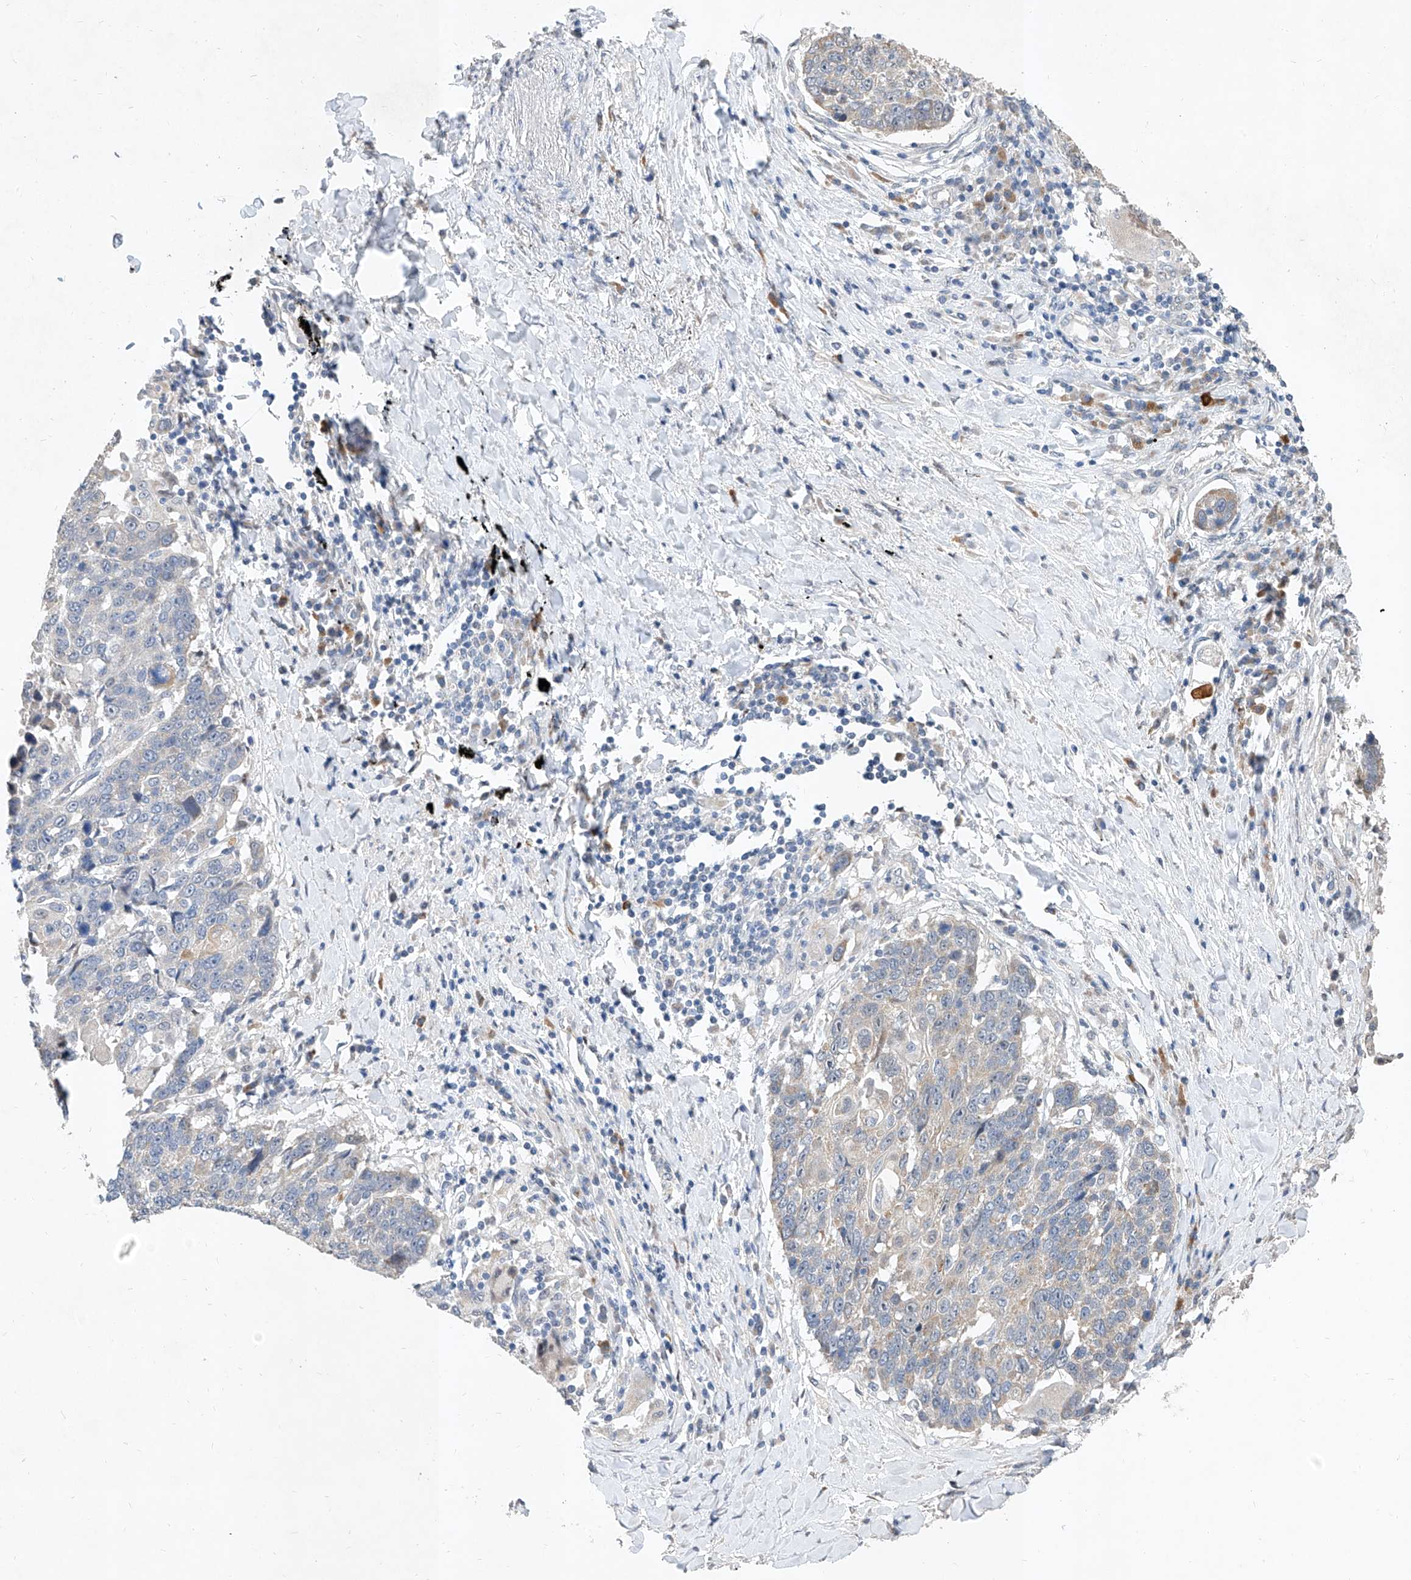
{"staining": {"intensity": "negative", "quantity": "none", "location": "none"}, "tissue": "lung cancer", "cell_type": "Tumor cells", "image_type": "cancer", "snomed": [{"axis": "morphology", "description": "Squamous cell carcinoma, NOS"}, {"axis": "topography", "description": "Lung"}], "caption": "High power microscopy micrograph of an immunohistochemistry (IHC) histopathology image of lung cancer, revealing no significant positivity in tumor cells. (Stains: DAB immunohistochemistry (IHC) with hematoxylin counter stain, Microscopy: brightfield microscopy at high magnification).", "gene": "MFSD4B", "patient": {"sex": "male", "age": 66}}